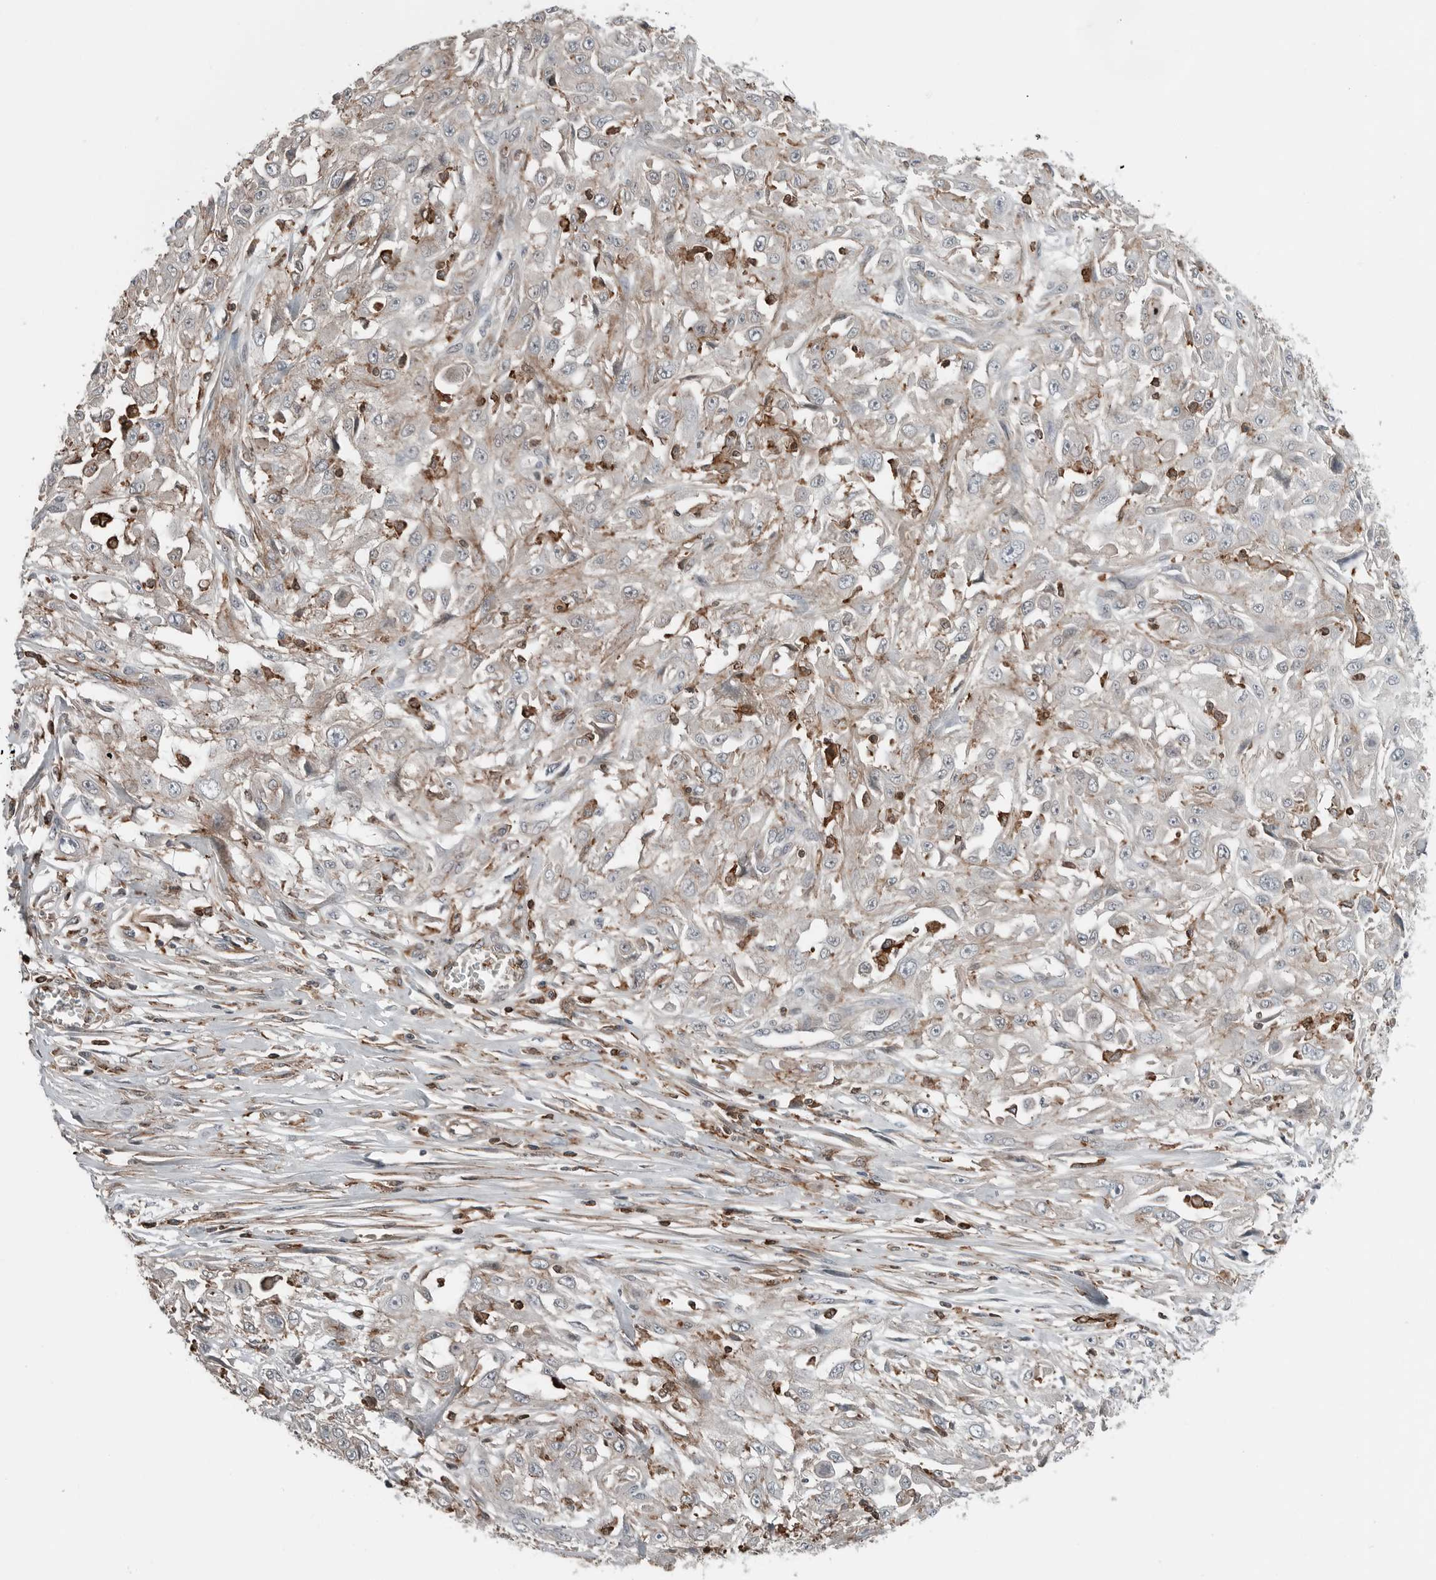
{"staining": {"intensity": "negative", "quantity": "none", "location": "none"}, "tissue": "skin cancer", "cell_type": "Tumor cells", "image_type": "cancer", "snomed": [{"axis": "morphology", "description": "Squamous cell carcinoma, NOS"}, {"axis": "morphology", "description": "Squamous cell carcinoma, metastatic, NOS"}, {"axis": "topography", "description": "Skin"}, {"axis": "topography", "description": "Lymph node"}], "caption": "Skin cancer was stained to show a protein in brown. There is no significant staining in tumor cells. The staining was performed using DAB to visualize the protein expression in brown, while the nuclei were stained in blue with hematoxylin (Magnification: 20x).", "gene": "LEFTY2", "patient": {"sex": "male", "age": 75}}